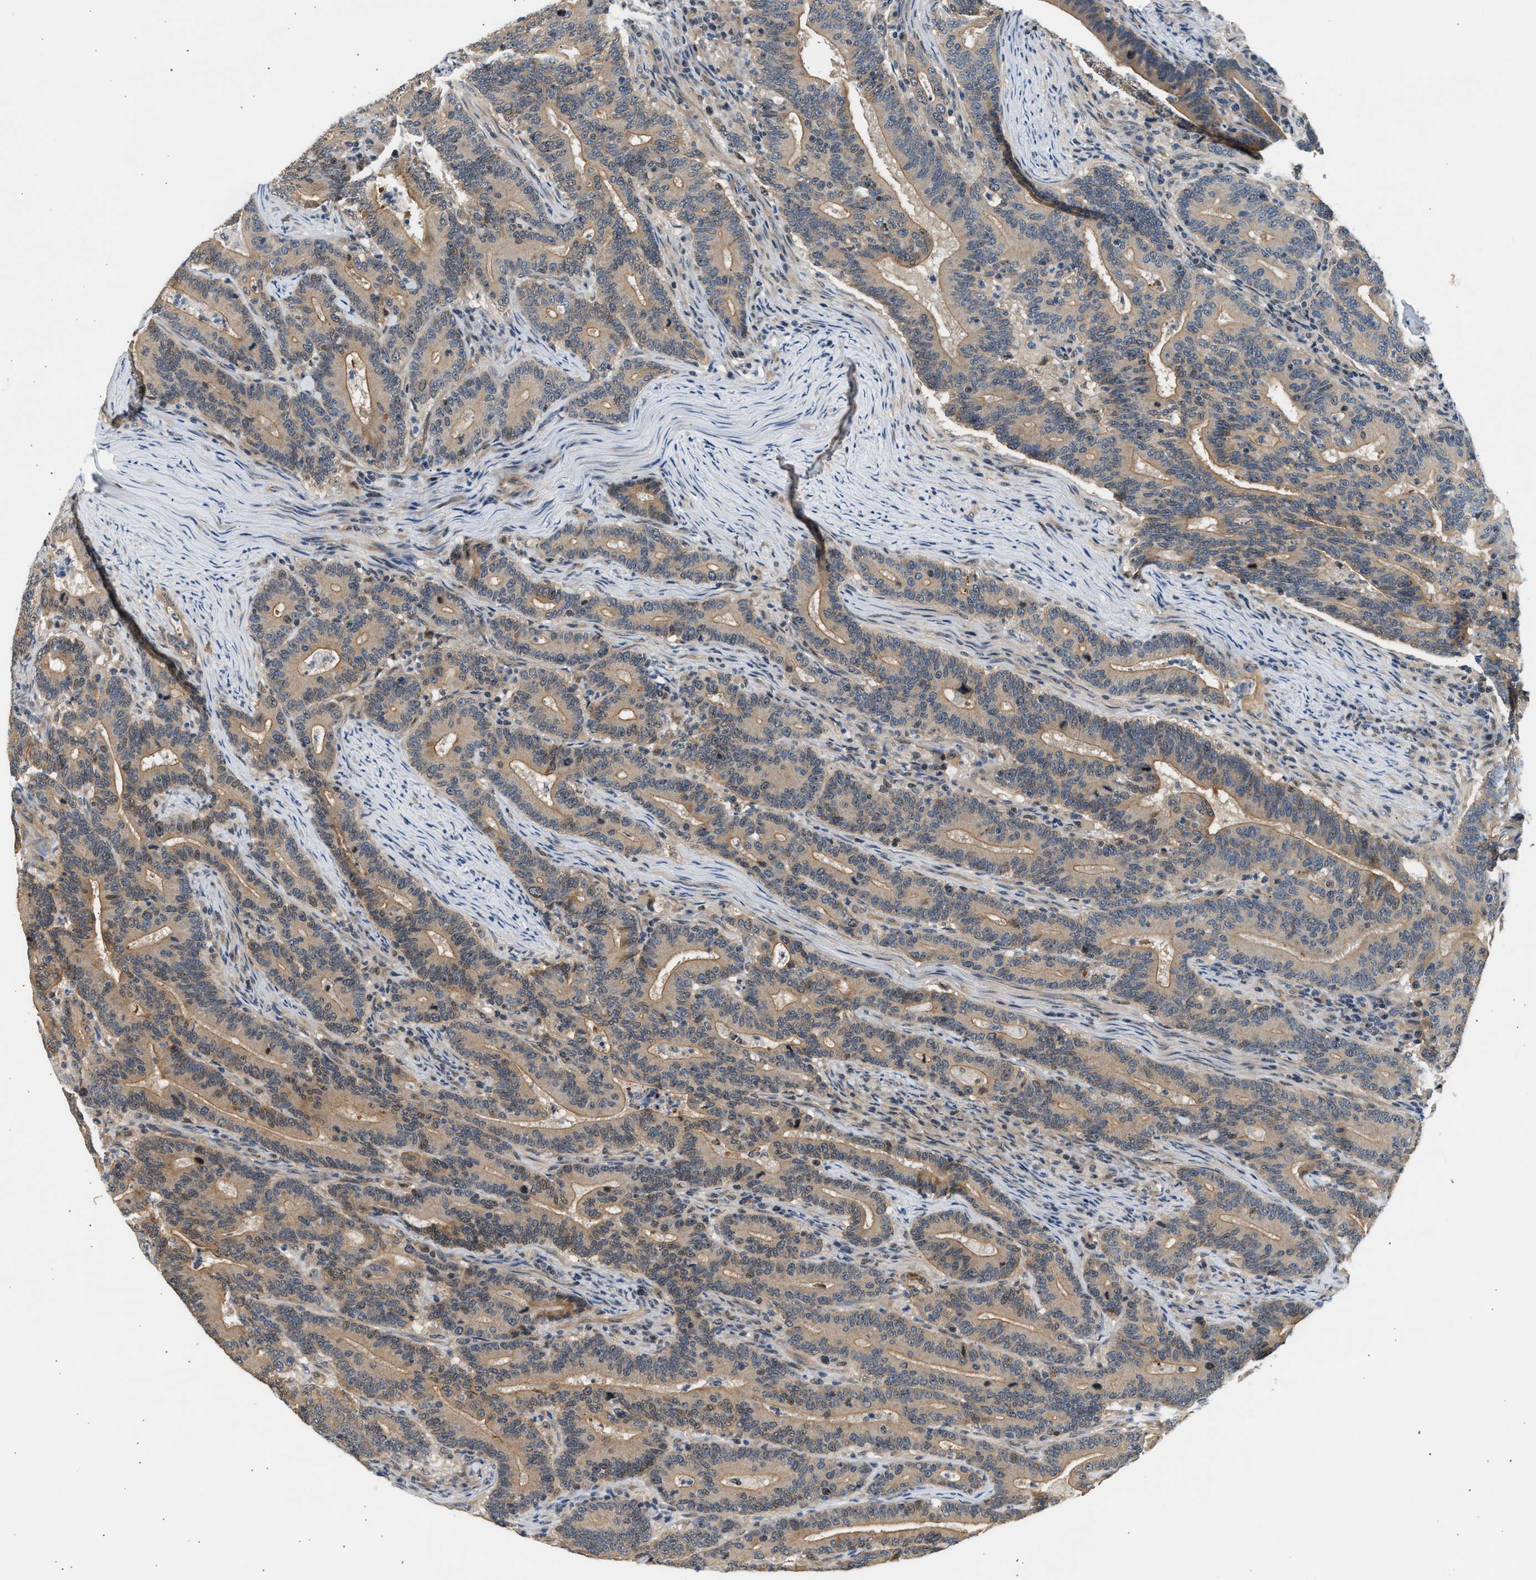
{"staining": {"intensity": "weak", "quantity": ">75%", "location": "cytoplasmic/membranous"}, "tissue": "colorectal cancer", "cell_type": "Tumor cells", "image_type": "cancer", "snomed": [{"axis": "morphology", "description": "Adenocarcinoma, NOS"}, {"axis": "topography", "description": "Colon"}], "caption": "IHC of human adenocarcinoma (colorectal) shows low levels of weak cytoplasmic/membranous positivity in approximately >75% of tumor cells.", "gene": "WDR31", "patient": {"sex": "female", "age": 66}}